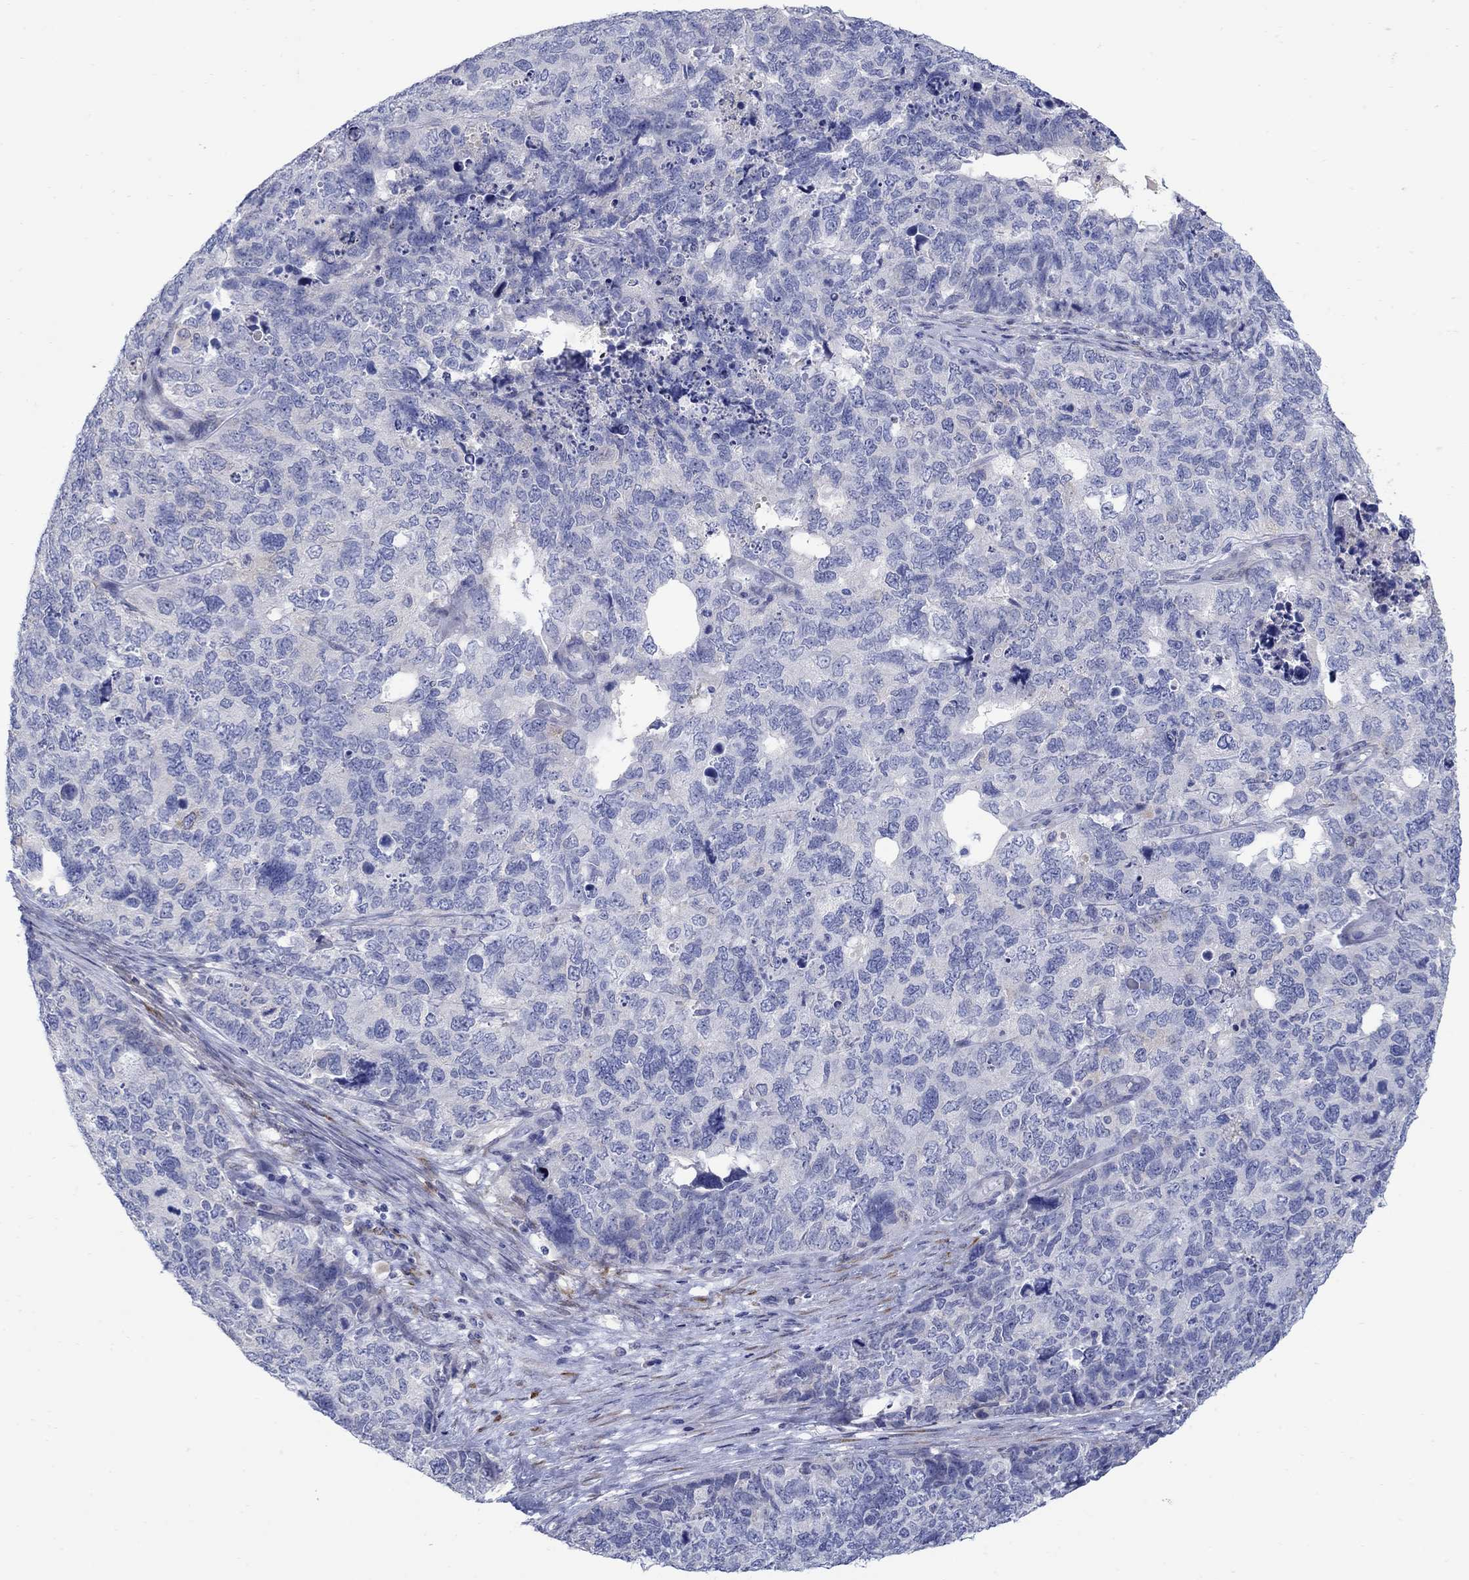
{"staining": {"intensity": "negative", "quantity": "none", "location": "none"}, "tissue": "cervical cancer", "cell_type": "Tumor cells", "image_type": "cancer", "snomed": [{"axis": "morphology", "description": "Squamous cell carcinoma, NOS"}, {"axis": "topography", "description": "Cervix"}], "caption": "High power microscopy histopathology image of an immunohistochemistry micrograph of cervical squamous cell carcinoma, revealing no significant expression in tumor cells.", "gene": "REEP2", "patient": {"sex": "female", "age": 63}}